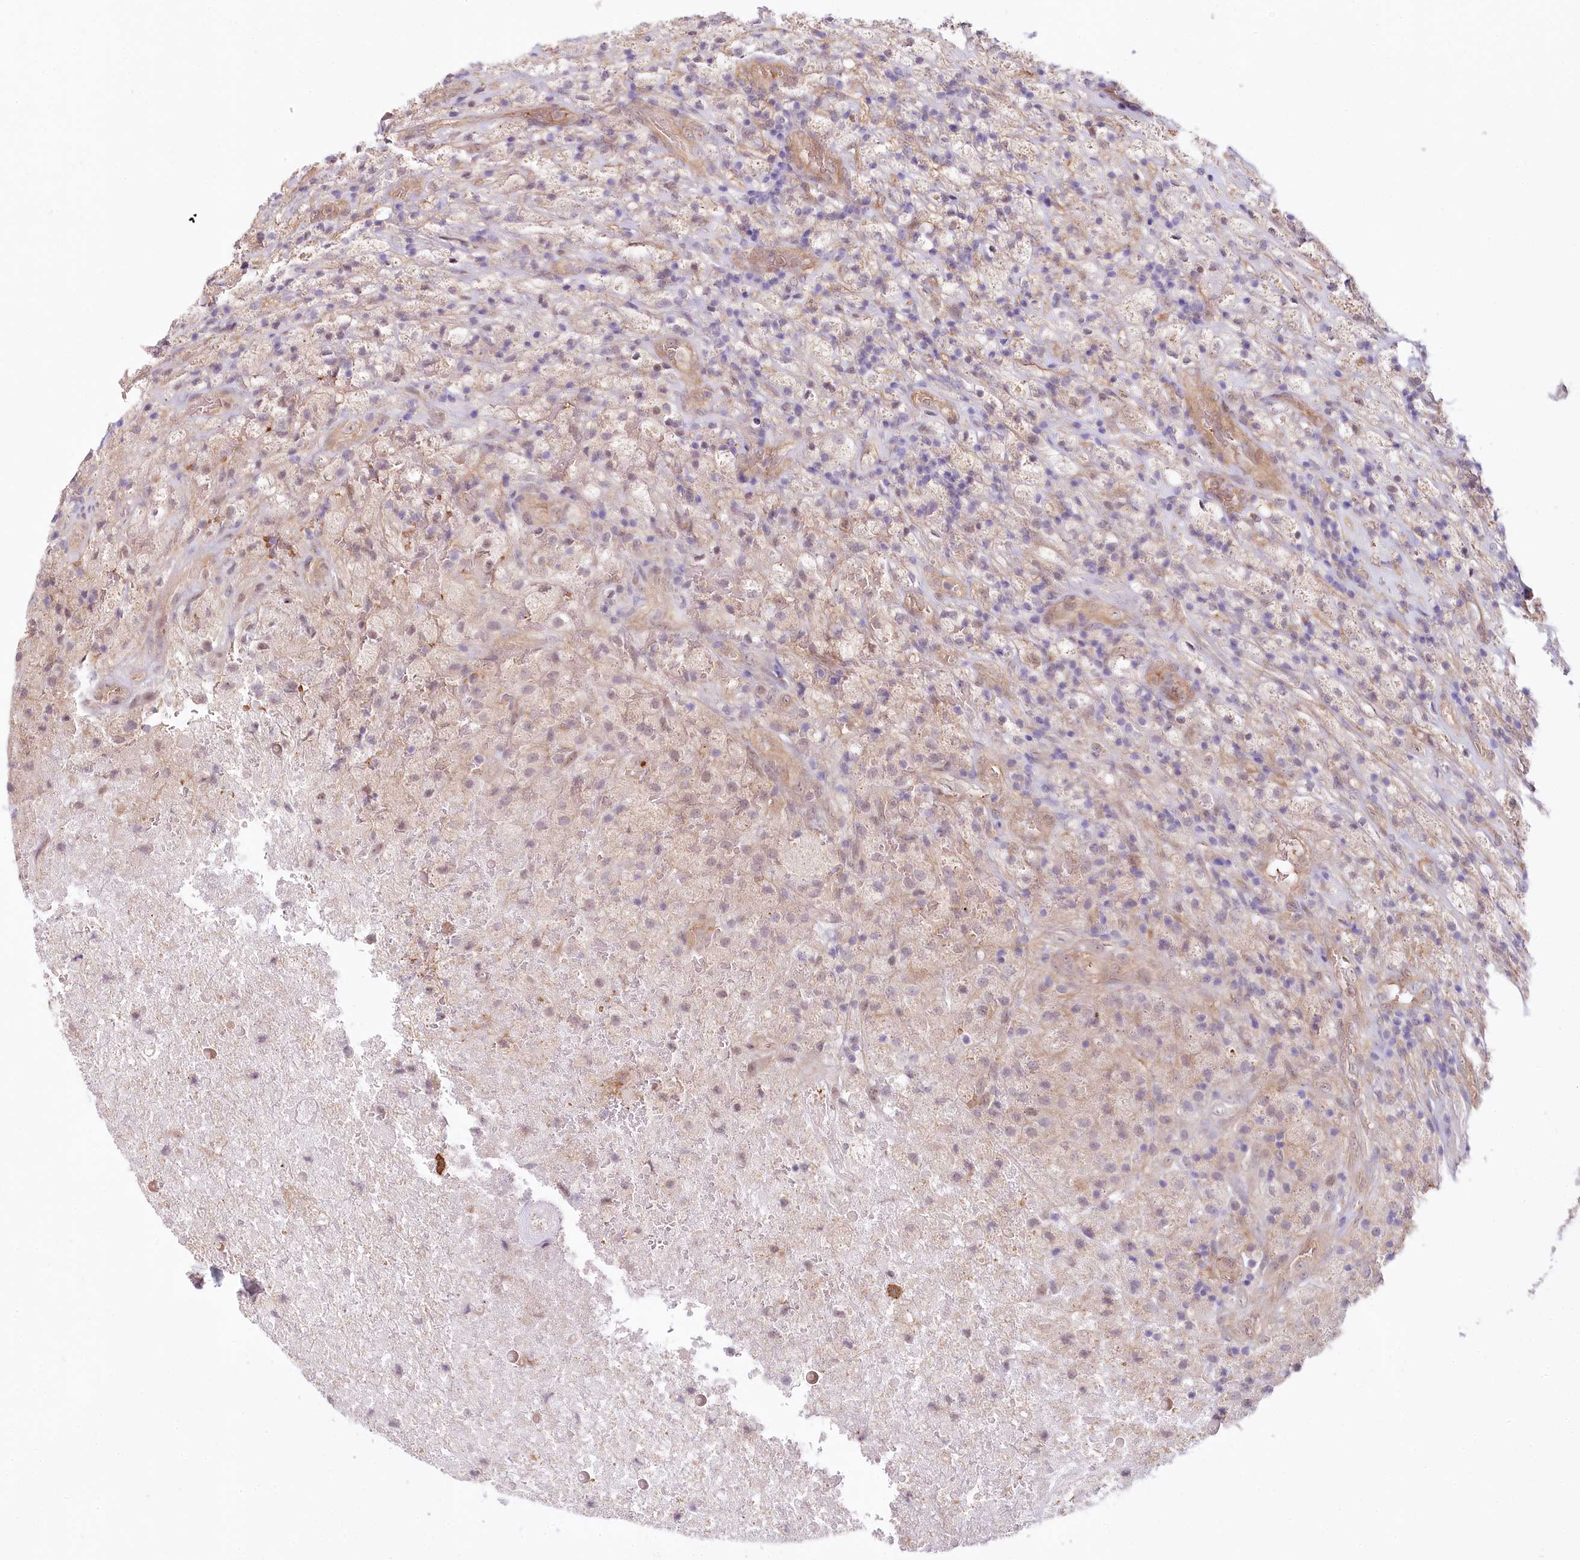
{"staining": {"intensity": "negative", "quantity": "none", "location": "none"}, "tissue": "glioma", "cell_type": "Tumor cells", "image_type": "cancer", "snomed": [{"axis": "morphology", "description": "Glioma, malignant, High grade"}, {"axis": "topography", "description": "Brain"}], "caption": "Tumor cells show no significant protein staining in glioma. (DAB (3,3'-diaminobenzidine) IHC, high magnification).", "gene": "TUBGCP2", "patient": {"sex": "male", "age": 69}}